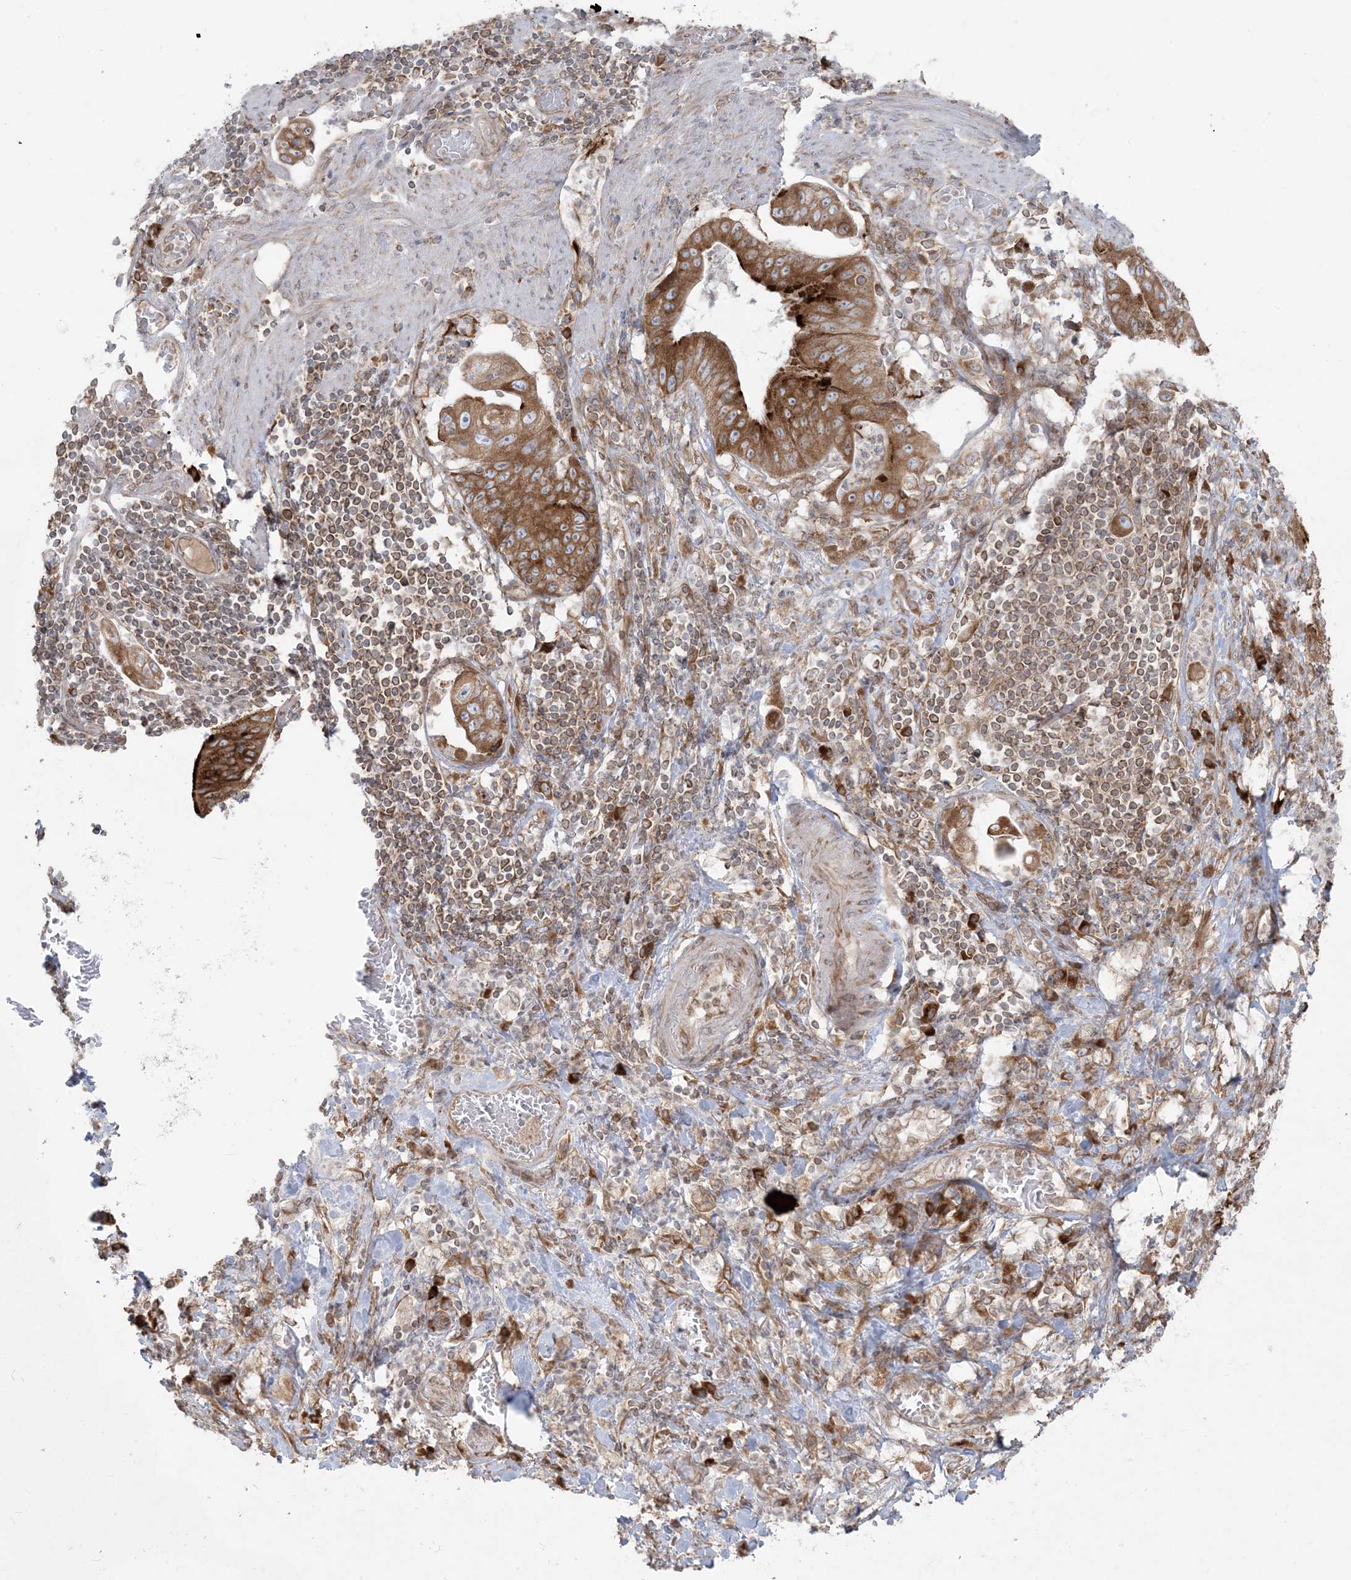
{"staining": {"intensity": "moderate", "quantity": ">75%", "location": "cytoplasmic/membranous"}, "tissue": "stomach cancer", "cell_type": "Tumor cells", "image_type": "cancer", "snomed": [{"axis": "morphology", "description": "Adenocarcinoma, NOS"}, {"axis": "topography", "description": "Stomach"}], "caption": "A photomicrograph of human stomach cancer (adenocarcinoma) stained for a protein shows moderate cytoplasmic/membranous brown staining in tumor cells.", "gene": "UBXN4", "patient": {"sex": "female", "age": 73}}